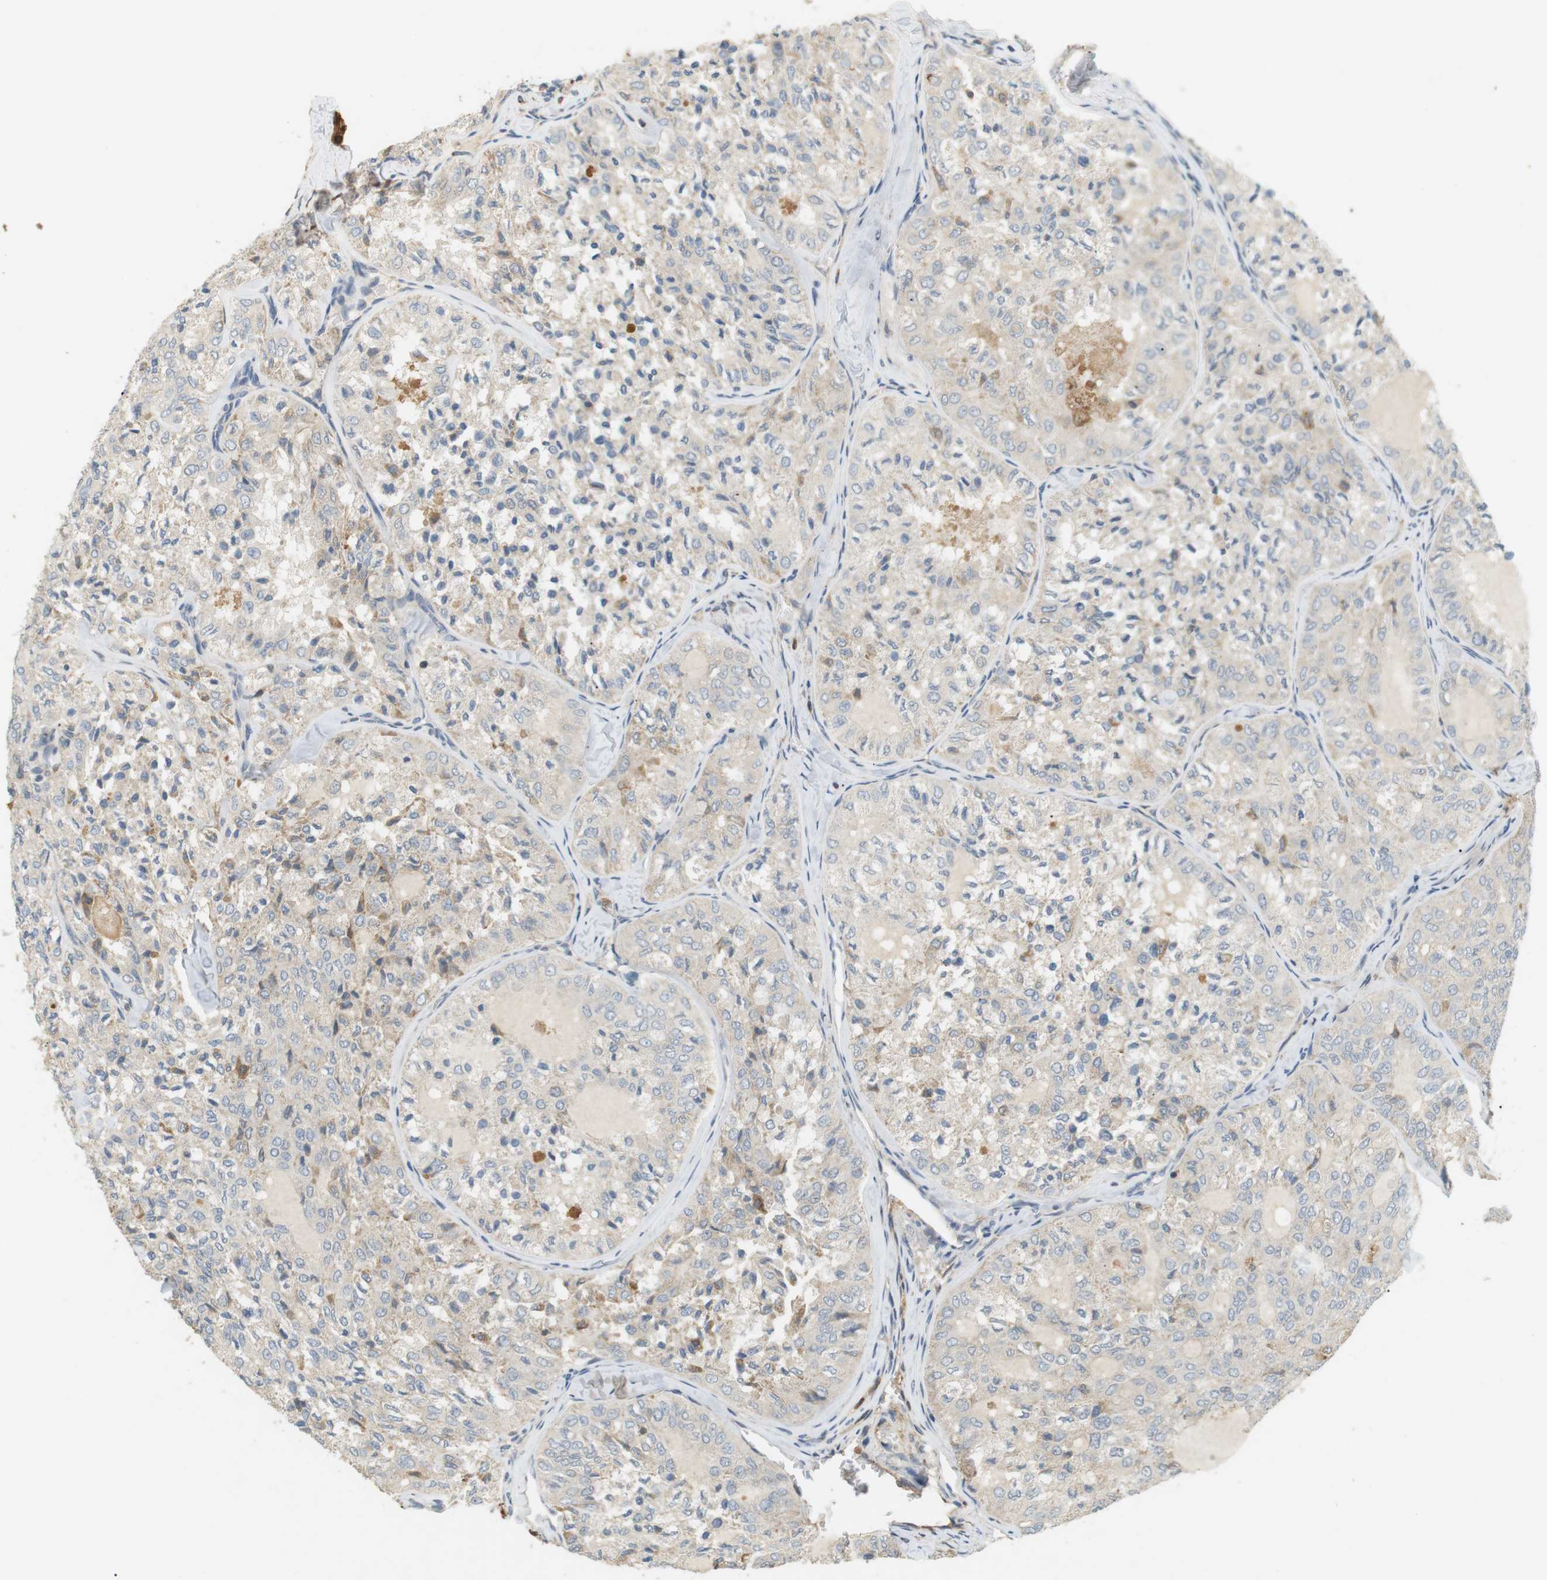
{"staining": {"intensity": "weak", "quantity": "<25%", "location": "cytoplasmic/membranous"}, "tissue": "thyroid cancer", "cell_type": "Tumor cells", "image_type": "cancer", "snomed": [{"axis": "morphology", "description": "Follicular adenoma carcinoma, NOS"}, {"axis": "topography", "description": "Thyroid gland"}], "caption": "DAB immunohistochemical staining of thyroid cancer (follicular adenoma carcinoma) displays no significant expression in tumor cells.", "gene": "P2RY1", "patient": {"sex": "male", "age": 75}}